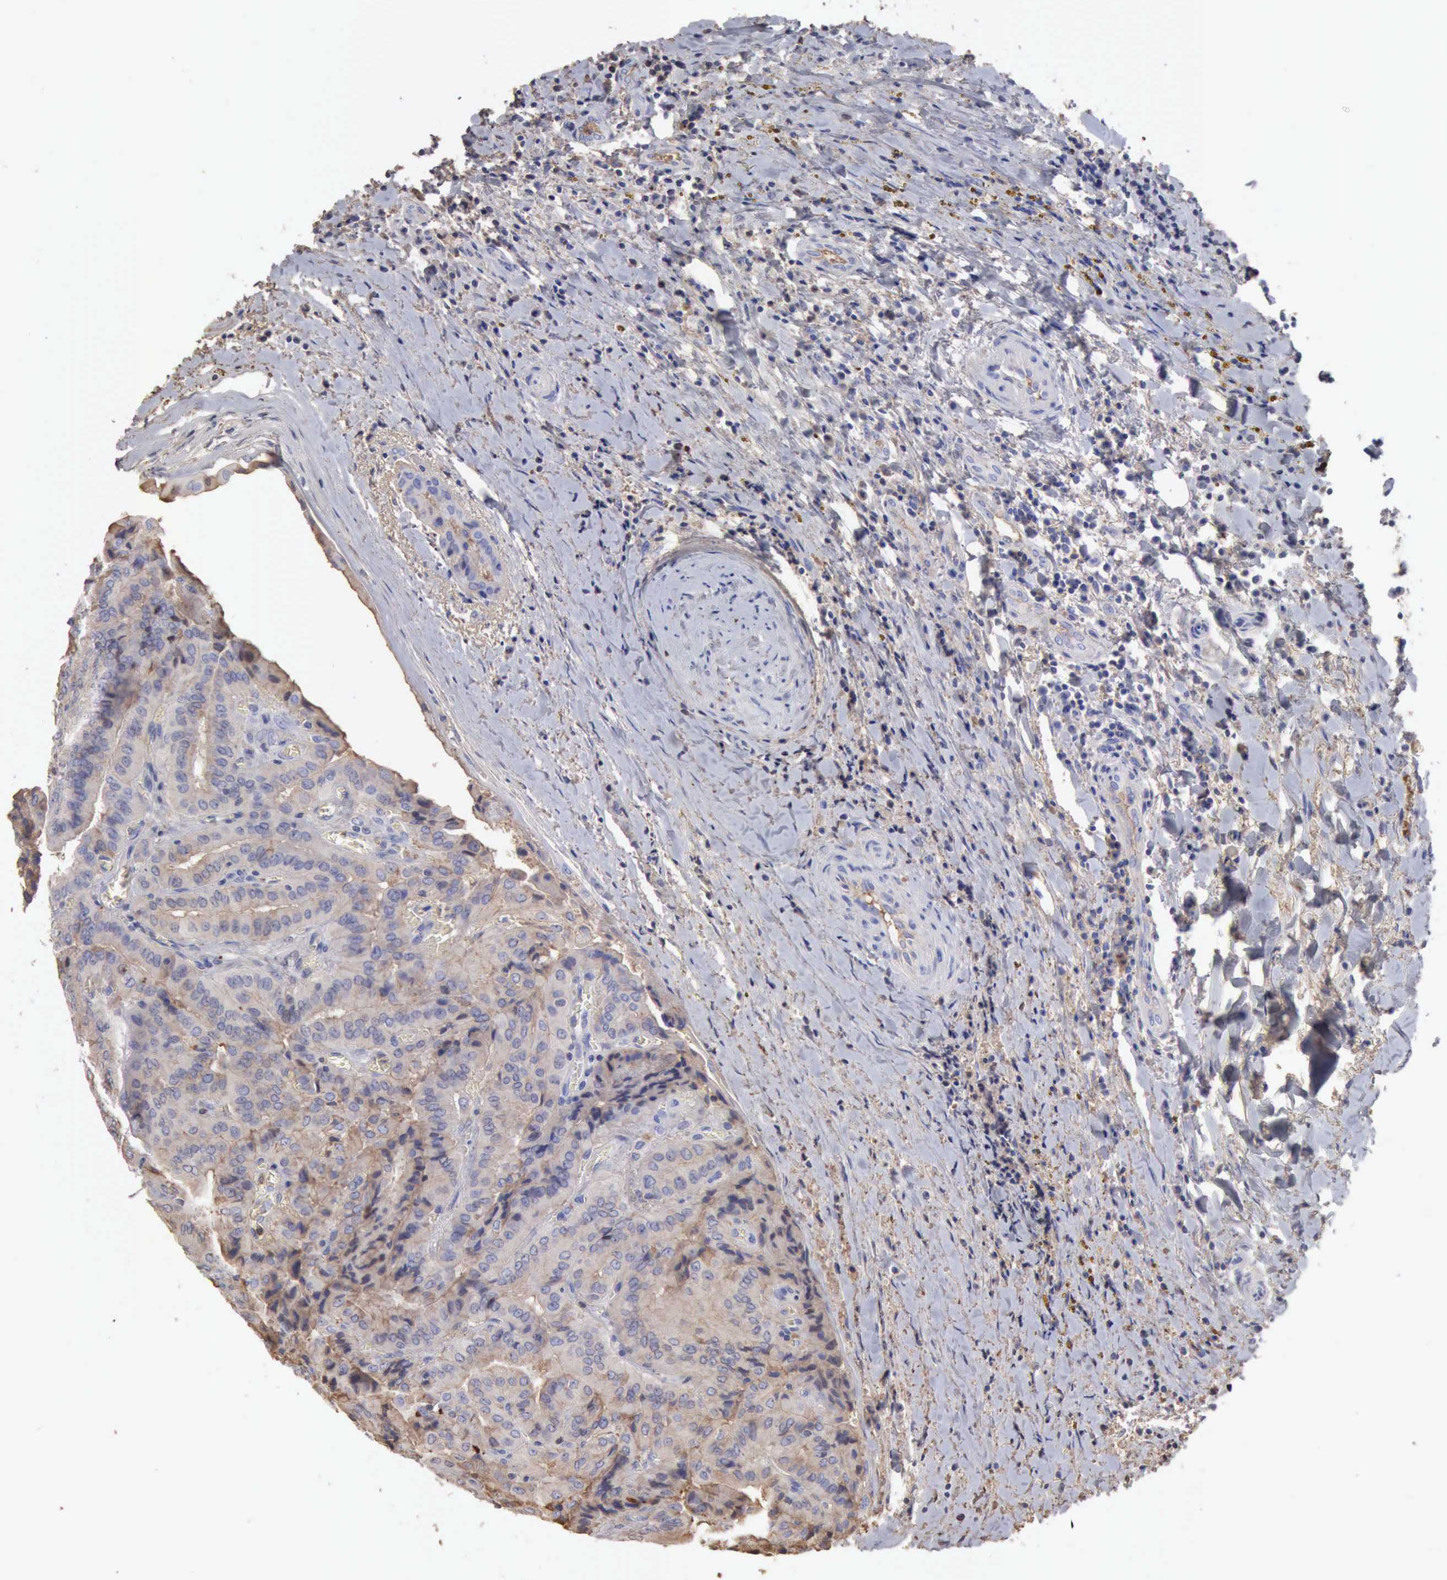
{"staining": {"intensity": "negative", "quantity": "none", "location": "none"}, "tissue": "thyroid cancer", "cell_type": "Tumor cells", "image_type": "cancer", "snomed": [{"axis": "morphology", "description": "Papillary adenocarcinoma, NOS"}, {"axis": "topography", "description": "Thyroid gland"}], "caption": "Tumor cells are negative for protein expression in human thyroid cancer (papillary adenocarcinoma). (Brightfield microscopy of DAB immunohistochemistry at high magnification).", "gene": "SERPINA1", "patient": {"sex": "female", "age": 71}}